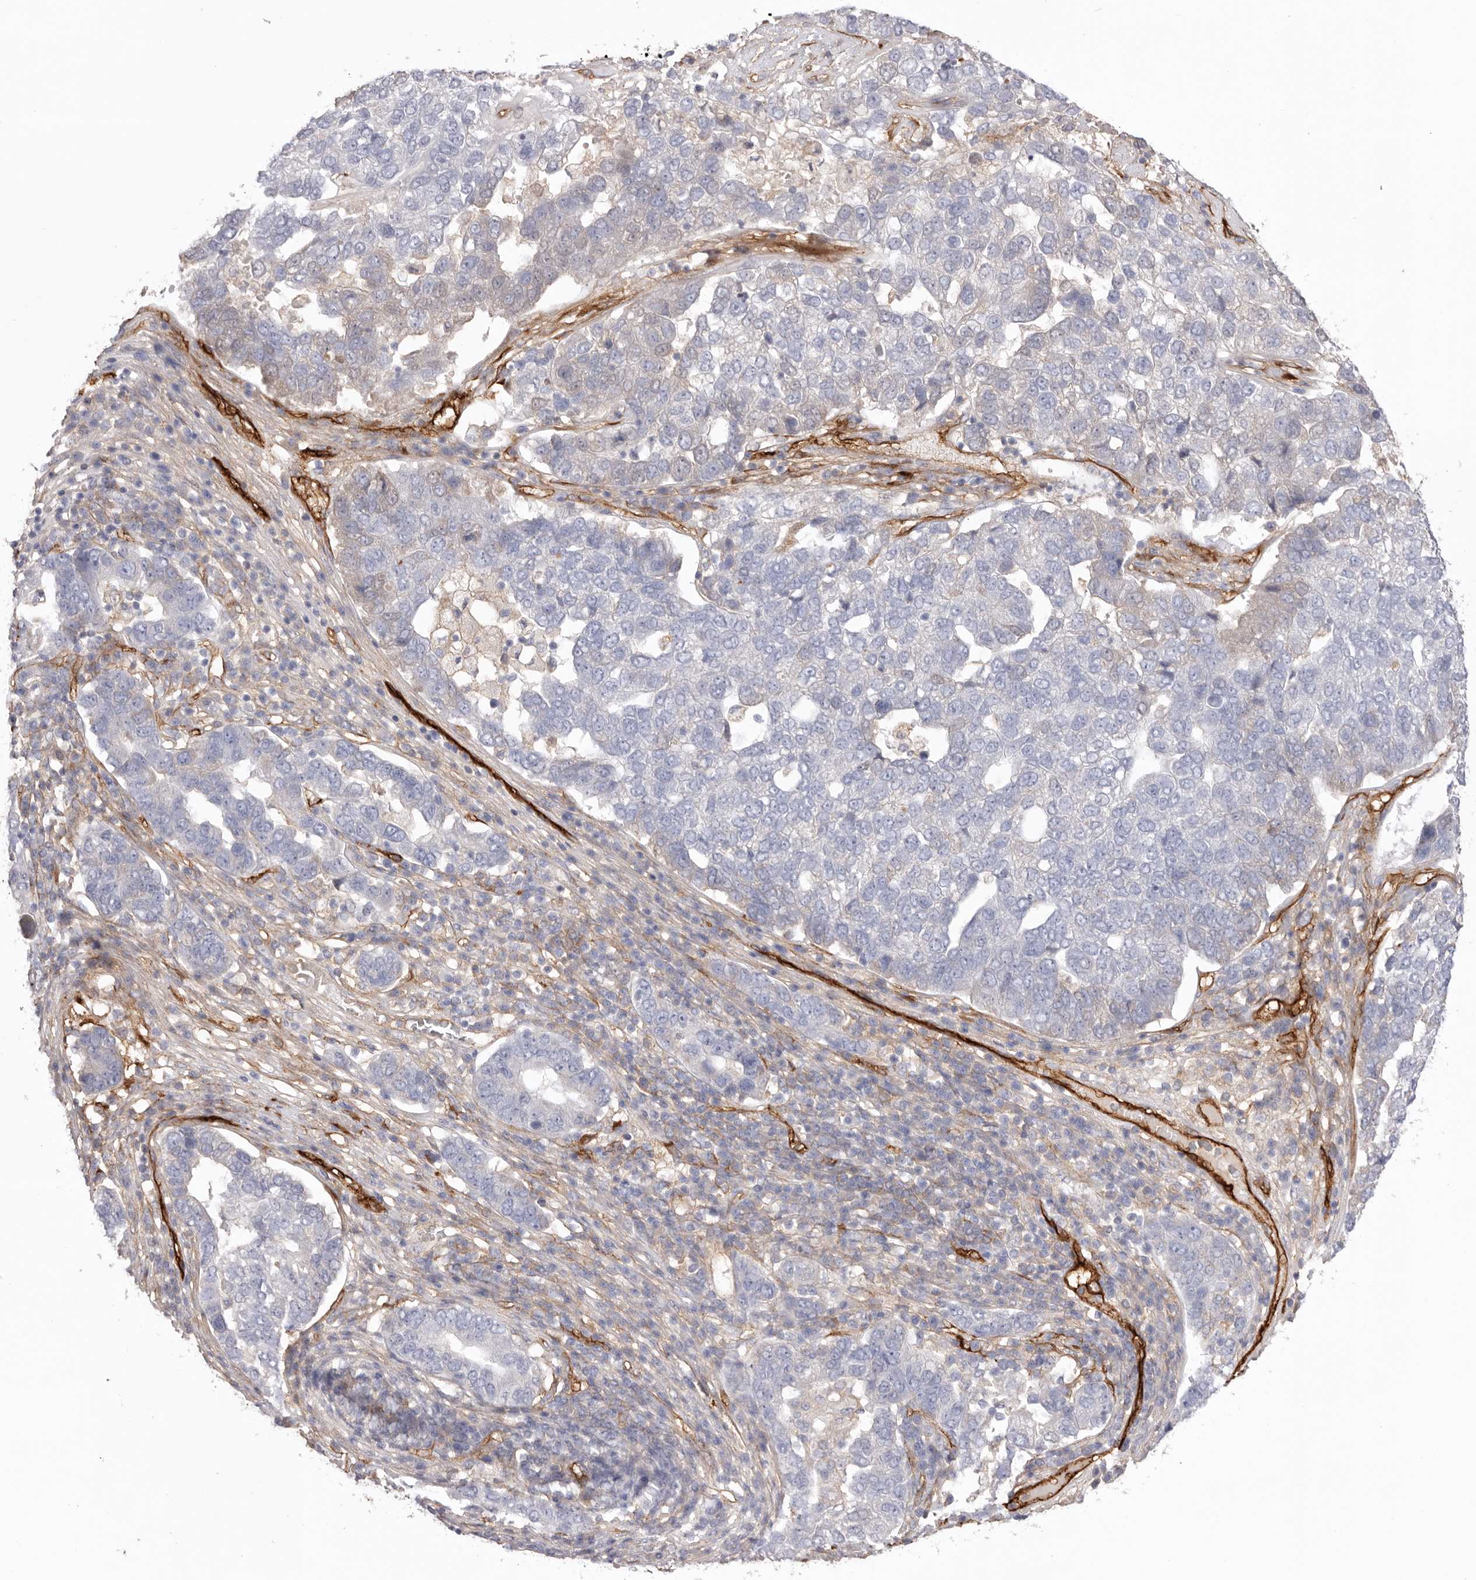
{"staining": {"intensity": "negative", "quantity": "none", "location": "none"}, "tissue": "pancreatic cancer", "cell_type": "Tumor cells", "image_type": "cancer", "snomed": [{"axis": "morphology", "description": "Adenocarcinoma, NOS"}, {"axis": "topography", "description": "Pancreas"}], "caption": "A micrograph of human pancreatic cancer is negative for staining in tumor cells.", "gene": "LRRC66", "patient": {"sex": "female", "age": 61}}